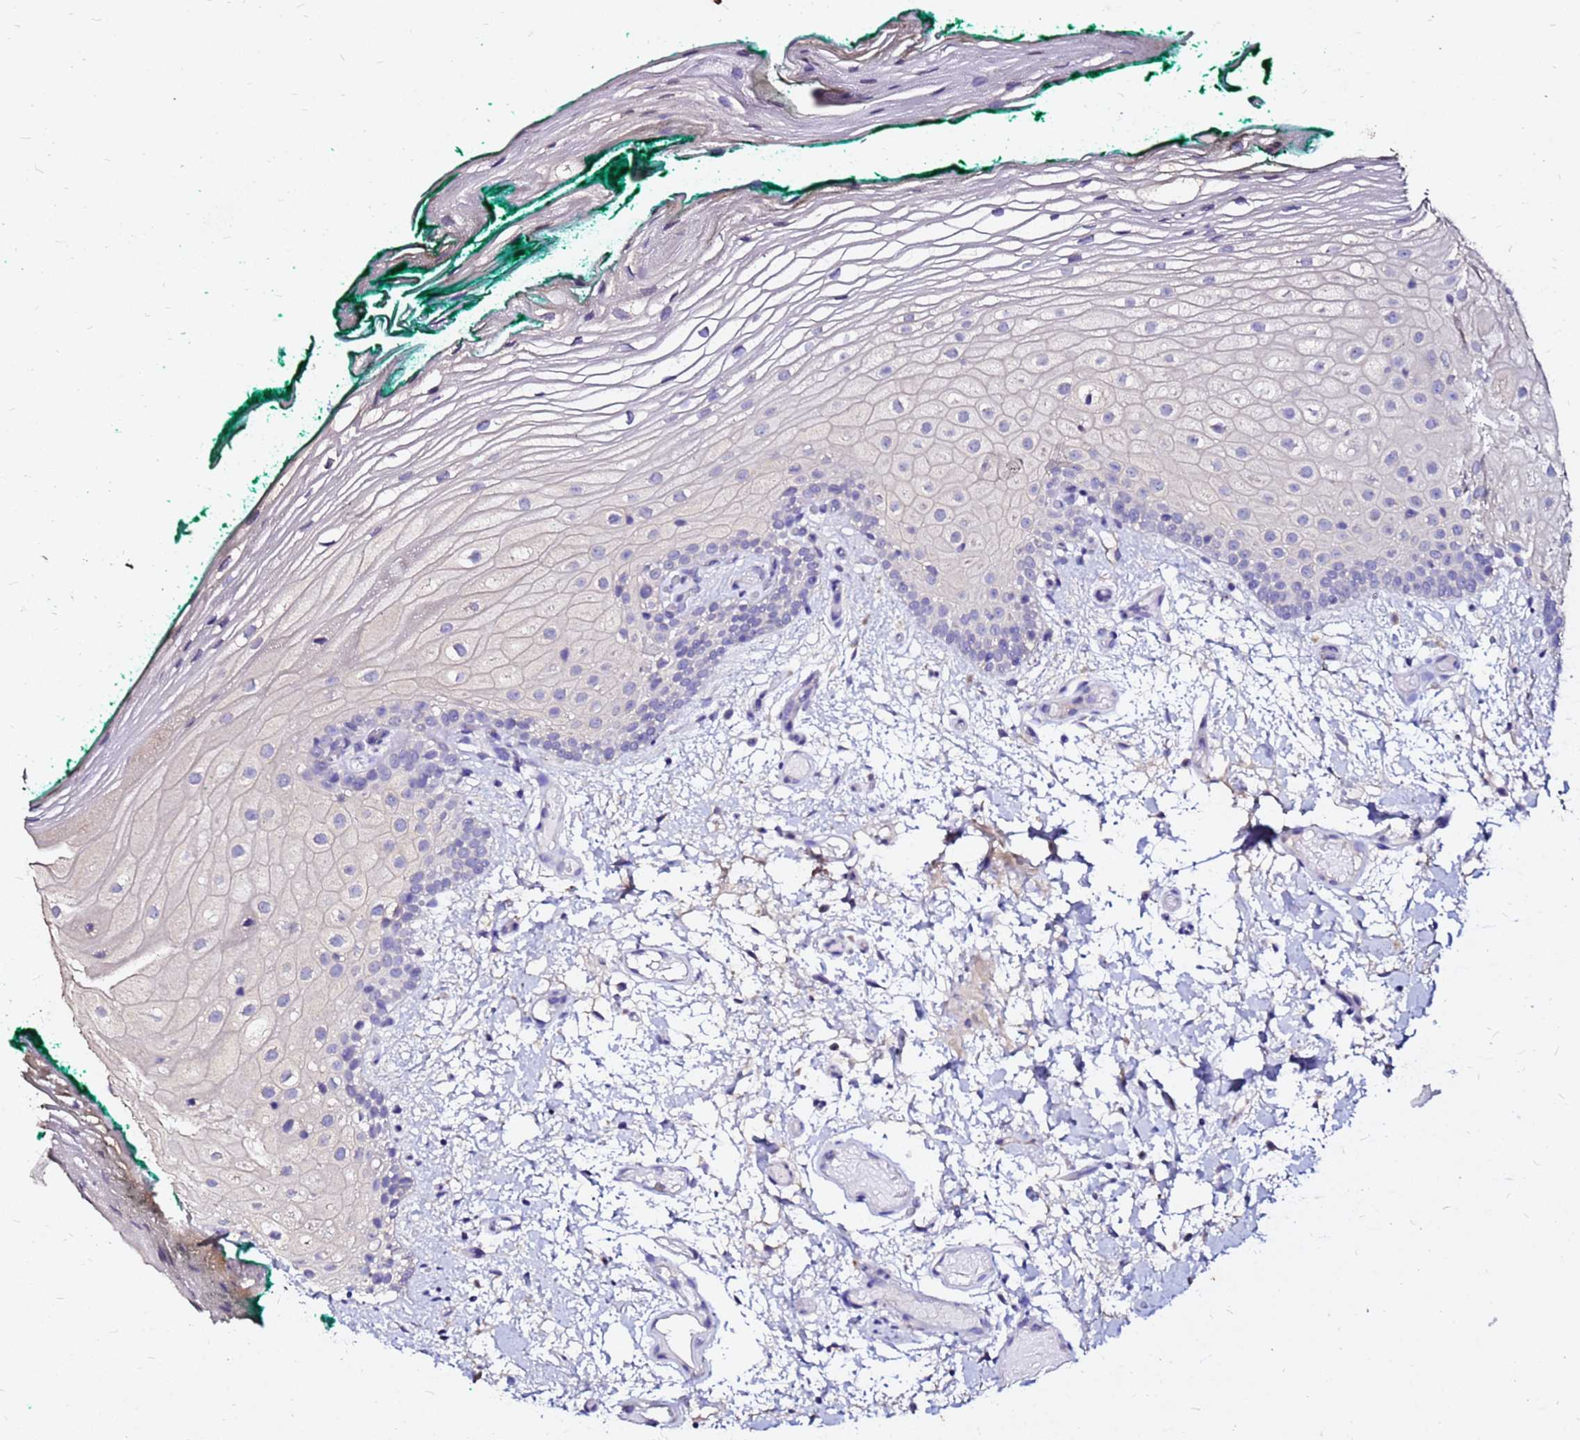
{"staining": {"intensity": "negative", "quantity": "none", "location": "none"}, "tissue": "oral mucosa", "cell_type": "Squamous epithelial cells", "image_type": "normal", "snomed": [{"axis": "morphology", "description": "Normal tissue, NOS"}, {"axis": "morphology", "description": "Relapse melanoma"}, {"axis": "topography", "description": "Oral tissue"}], "caption": "Squamous epithelial cells are negative for brown protein staining in unremarkable oral mucosa. The staining is performed using DAB brown chromogen with nuclei counter-stained in using hematoxylin.", "gene": "FAM183A", "patient": {"sex": "female", "age": 83}}